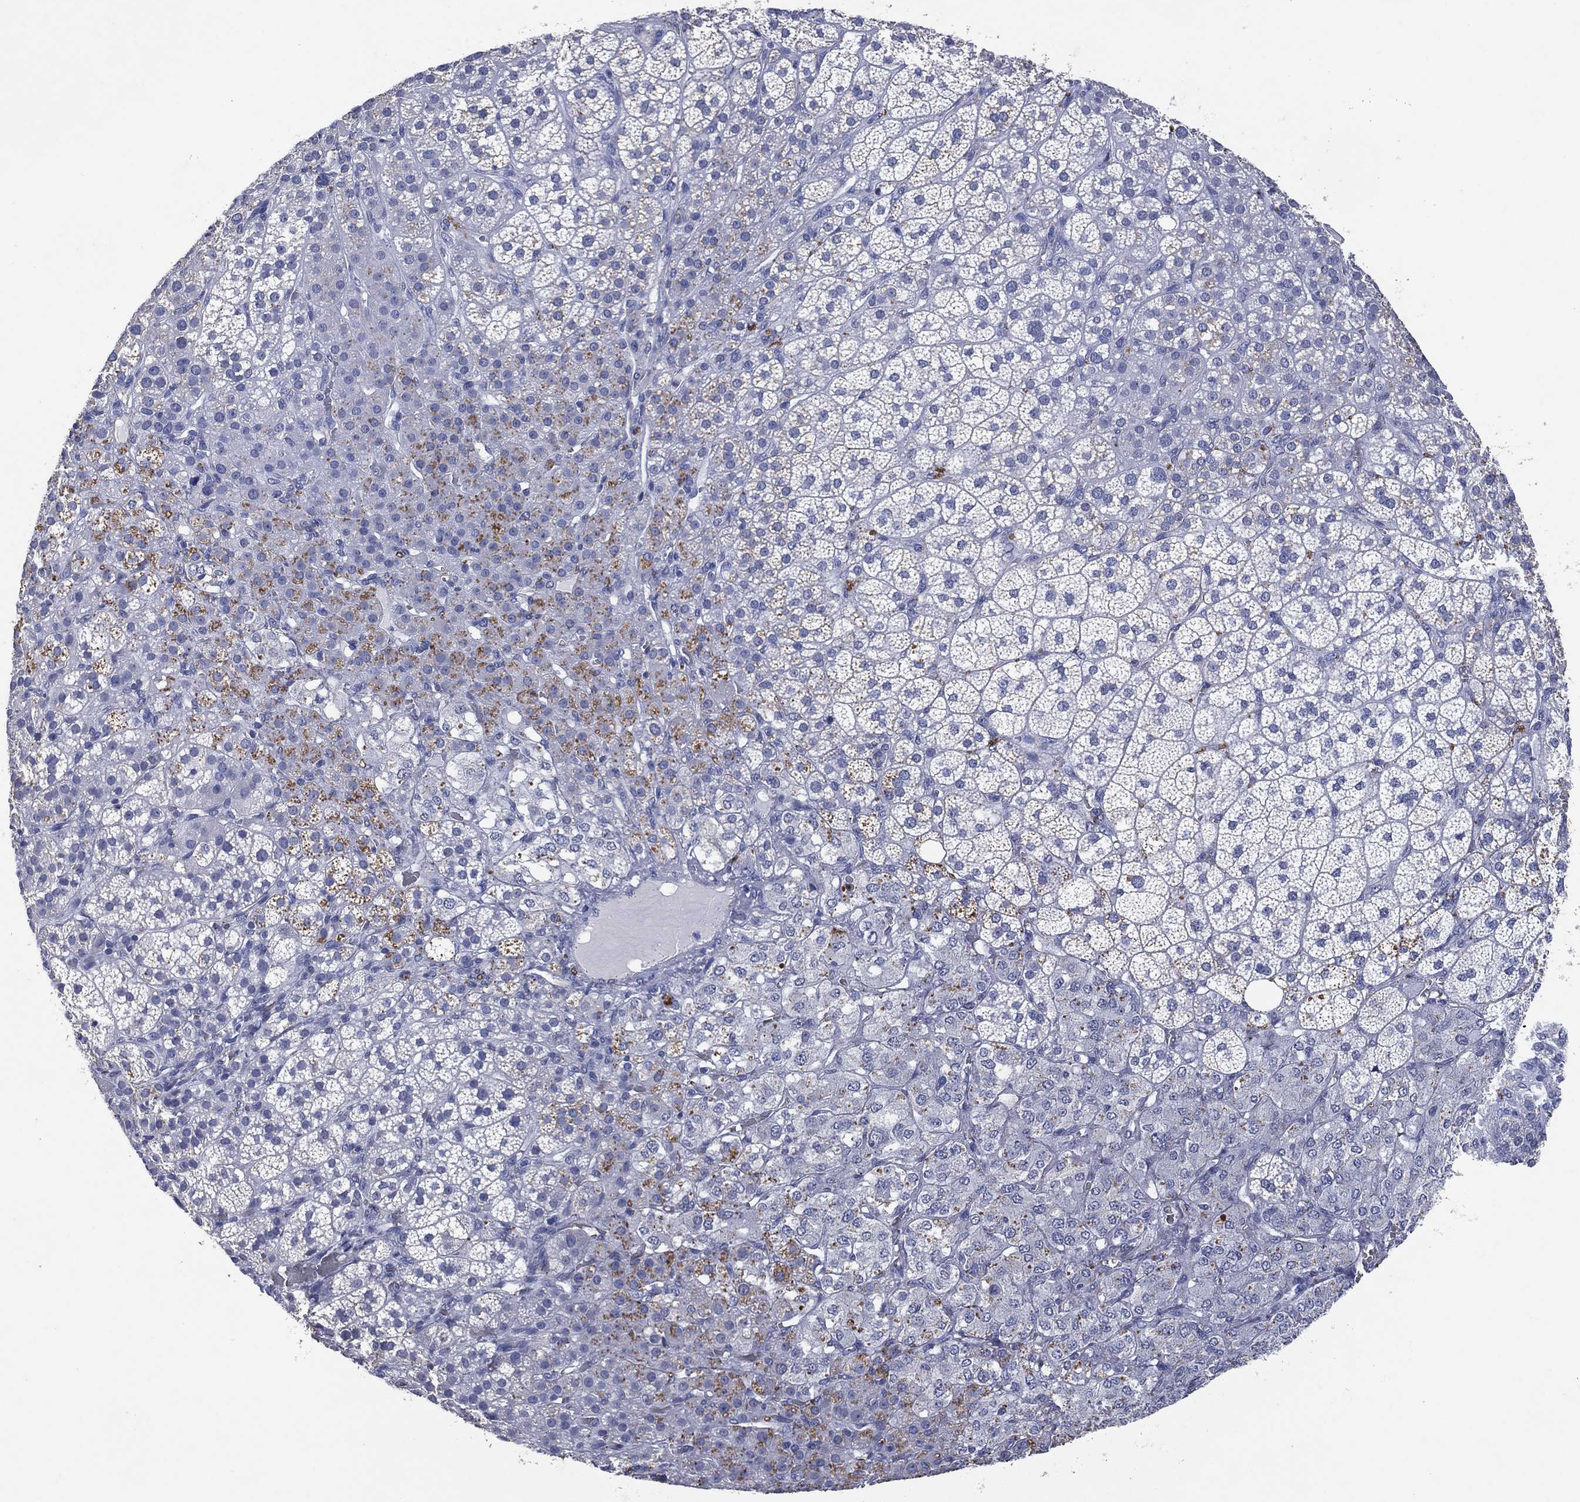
{"staining": {"intensity": "moderate", "quantity": "<25%", "location": "cytoplasmic/membranous"}, "tissue": "adrenal gland", "cell_type": "Glandular cells", "image_type": "normal", "snomed": [{"axis": "morphology", "description": "Normal tissue, NOS"}, {"axis": "topography", "description": "Adrenal gland"}], "caption": "Protein staining of unremarkable adrenal gland exhibits moderate cytoplasmic/membranous positivity in about <25% of glandular cells. (Stains: DAB (3,3'-diaminobenzidine) in brown, nuclei in blue, Microscopy: brightfield microscopy at high magnification).", "gene": "FSCN2", "patient": {"sex": "female", "age": 60}}